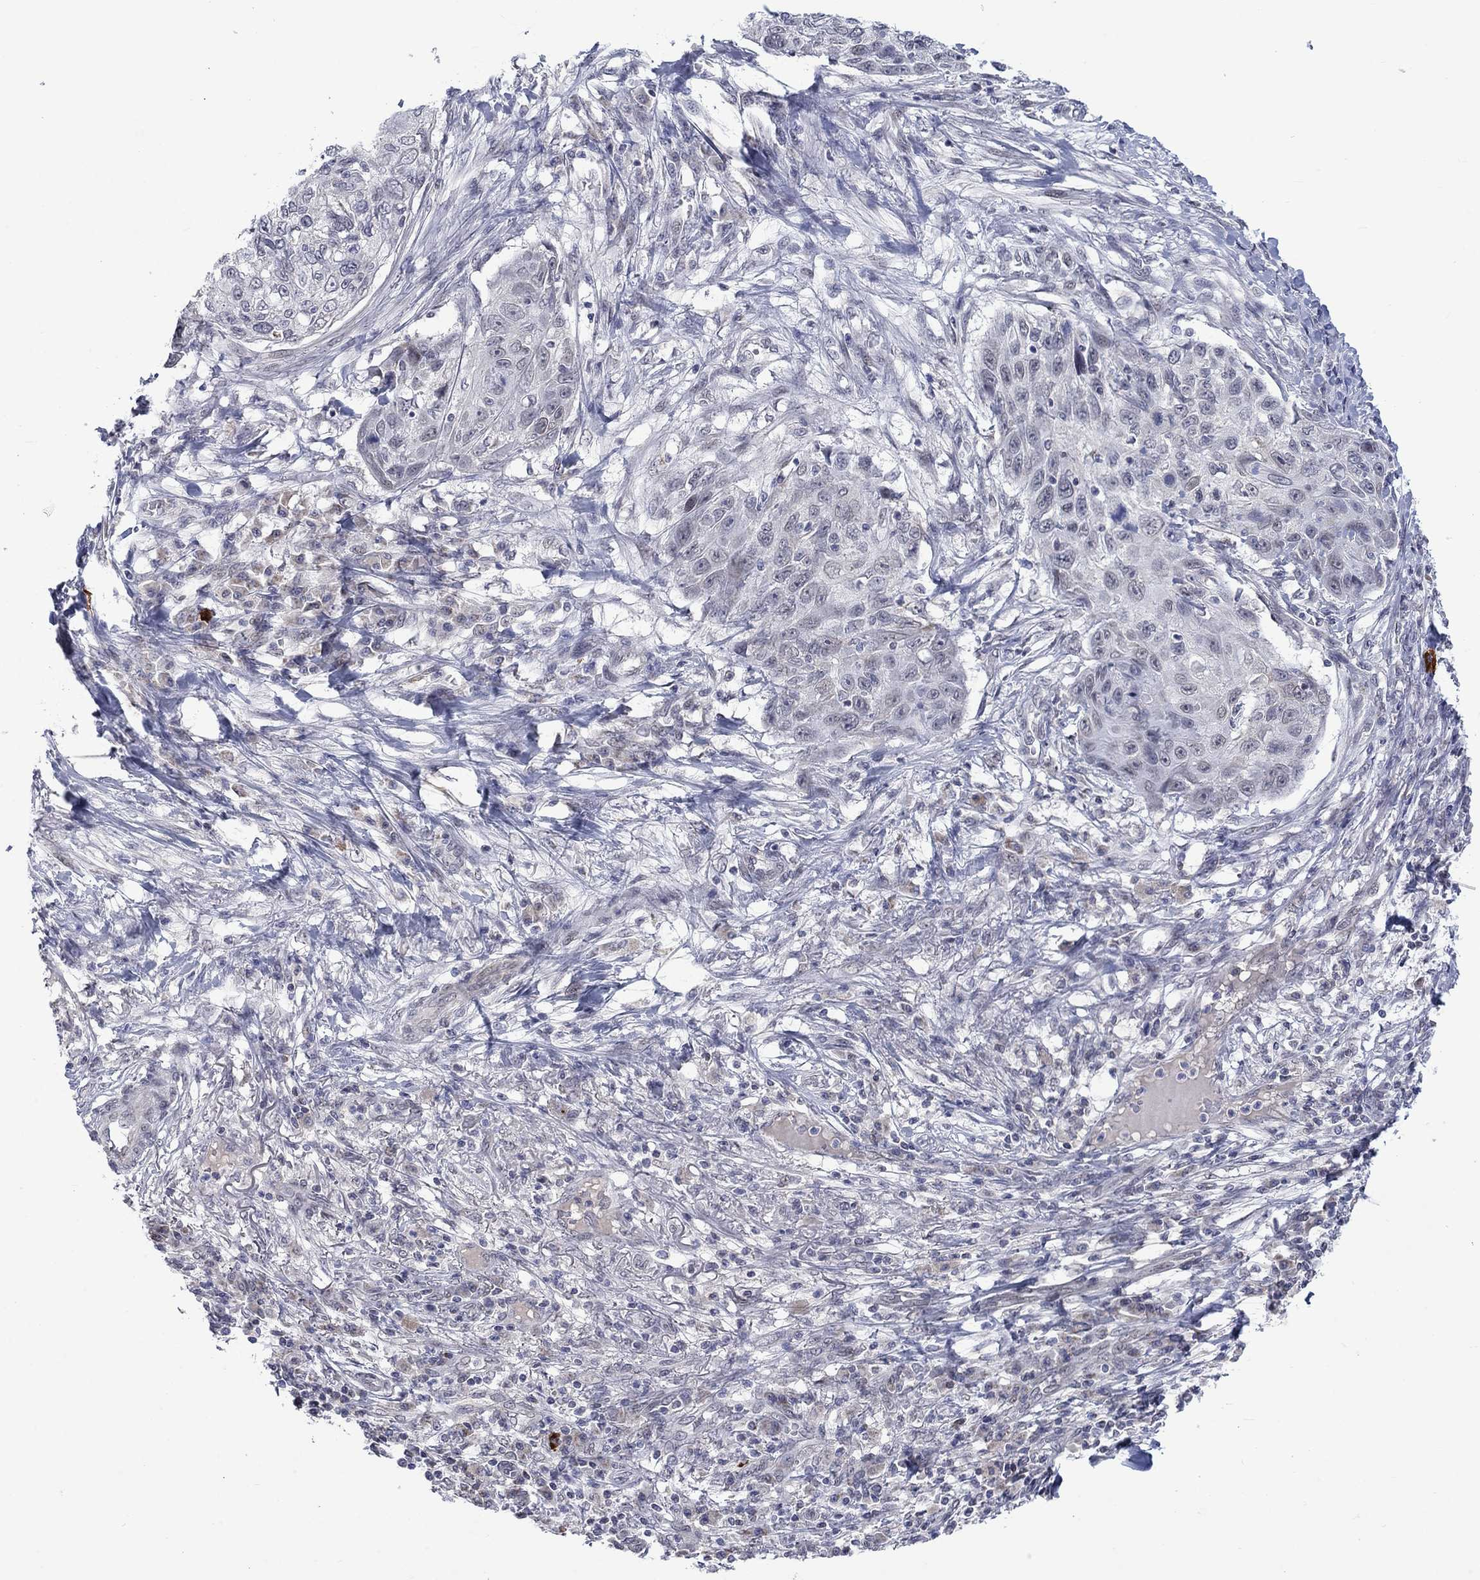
{"staining": {"intensity": "negative", "quantity": "none", "location": "none"}, "tissue": "skin cancer", "cell_type": "Tumor cells", "image_type": "cancer", "snomed": [{"axis": "morphology", "description": "Squamous cell carcinoma, NOS"}, {"axis": "topography", "description": "Skin"}], "caption": "Tumor cells show no significant protein expression in skin squamous cell carcinoma.", "gene": "KCNJ16", "patient": {"sex": "male", "age": 92}}